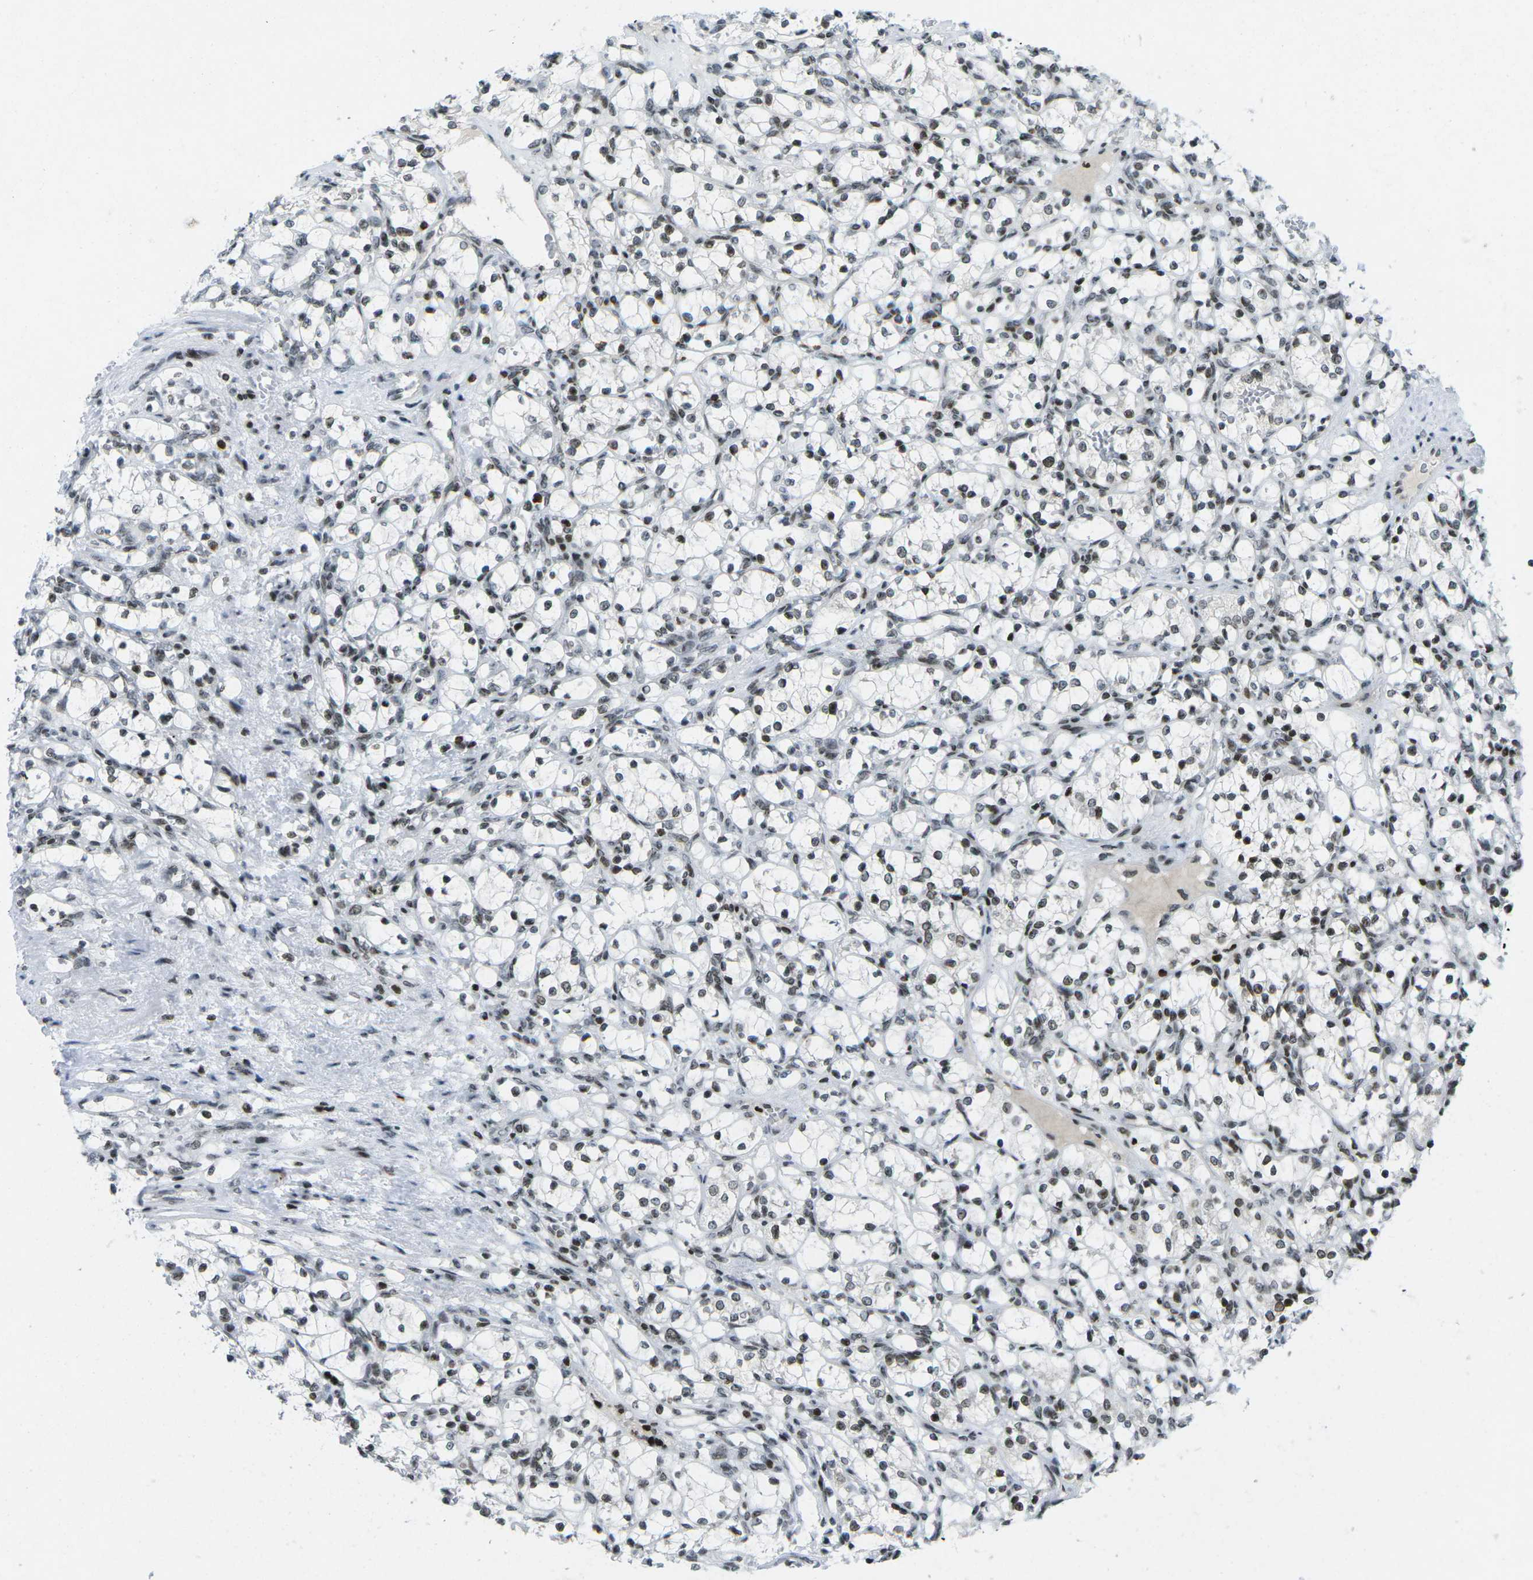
{"staining": {"intensity": "moderate", "quantity": ">75%", "location": "nuclear"}, "tissue": "renal cancer", "cell_type": "Tumor cells", "image_type": "cancer", "snomed": [{"axis": "morphology", "description": "Adenocarcinoma, NOS"}, {"axis": "topography", "description": "Kidney"}], "caption": "An IHC histopathology image of tumor tissue is shown. Protein staining in brown shows moderate nuclear positivity in renal cancer within tumor cells.", "gene": "EME1", "patient": {"sex": "female", "age": 69}}